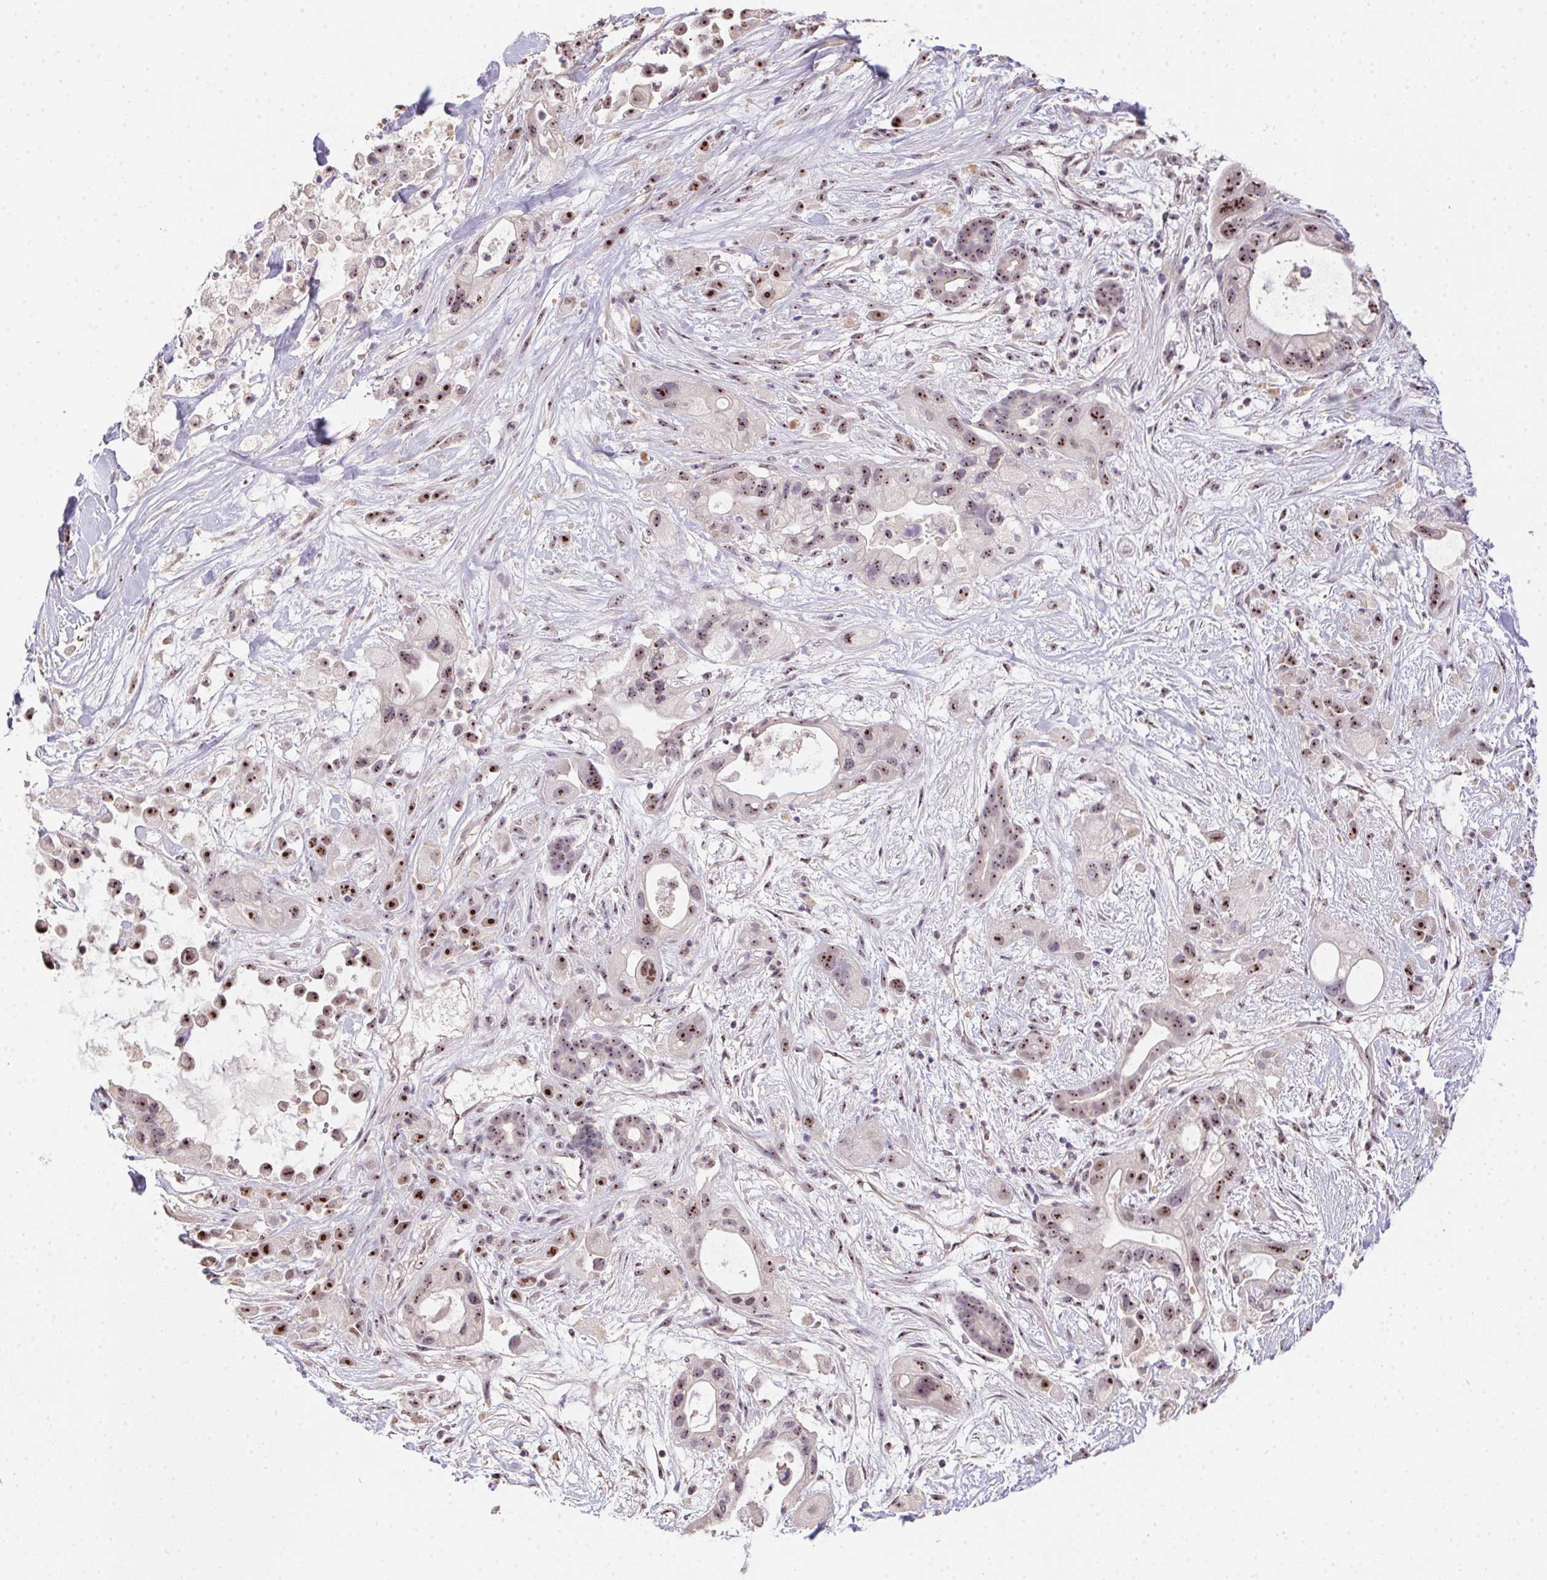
{"staining": {"intensity": "moderate", "quantity": ">75%", "location": "nuclear"}, "tissue": "pancreatic cancer", "cell_type": "Tumor cells", "image_type": "cancer", "snomed": [{"axis": "morphology", "description": "Adenocarcinoma, NOS"}, {"axis": "topography", "description": "Pancreas"}], "caption": "Moderate nuclear staining for a protein is present in about >75% of tumor cells of adenocarcinoma (pancreatic) using immunohistochemistry (IHC).", "gene": "BATF2", "patient": {"sex": "male", "age": 44}}